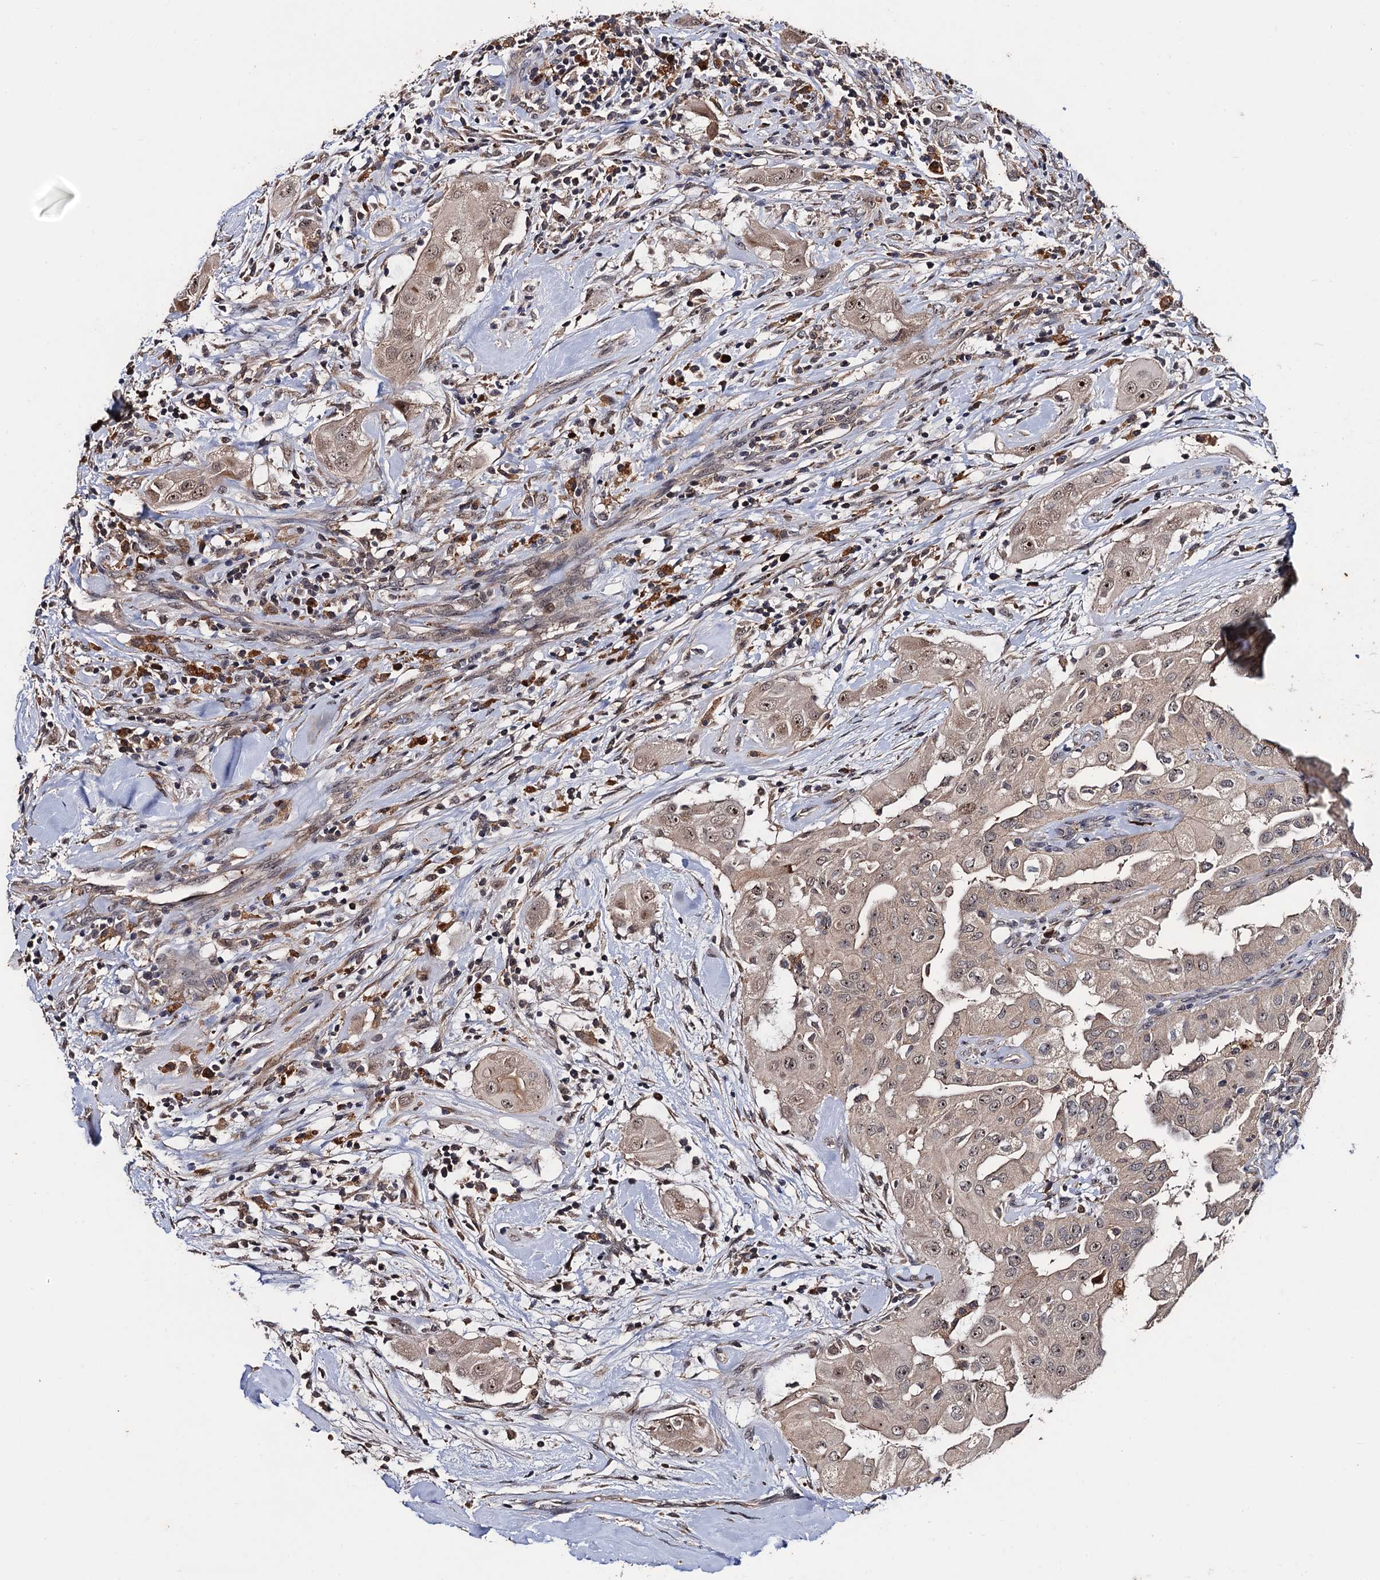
{"staining": {"intensity": "weak", "quantity": ">75%", "location": "cytoplasmic/membranous,nuclear"}, "tissue": "thyroid cancer", "cell_type": "Tumor cells", "image_type": "cancer", "snomed": [{"axis": "morphology", "description": "Papillary adenocarcinoma, NOS"}, {"axis": "topography", "description": "Thyroid gland"}], "caption": "This histopathology image shows thyroid cancer stained with IHC to label a protein in brown. The cytoplasmic/membranous and nuclear of tumor cells show weak positivity for the protein. Nuclei are counter-stained blue.", "gene": "LRRC63", "patient": {"sex": "female", "age": 59}}